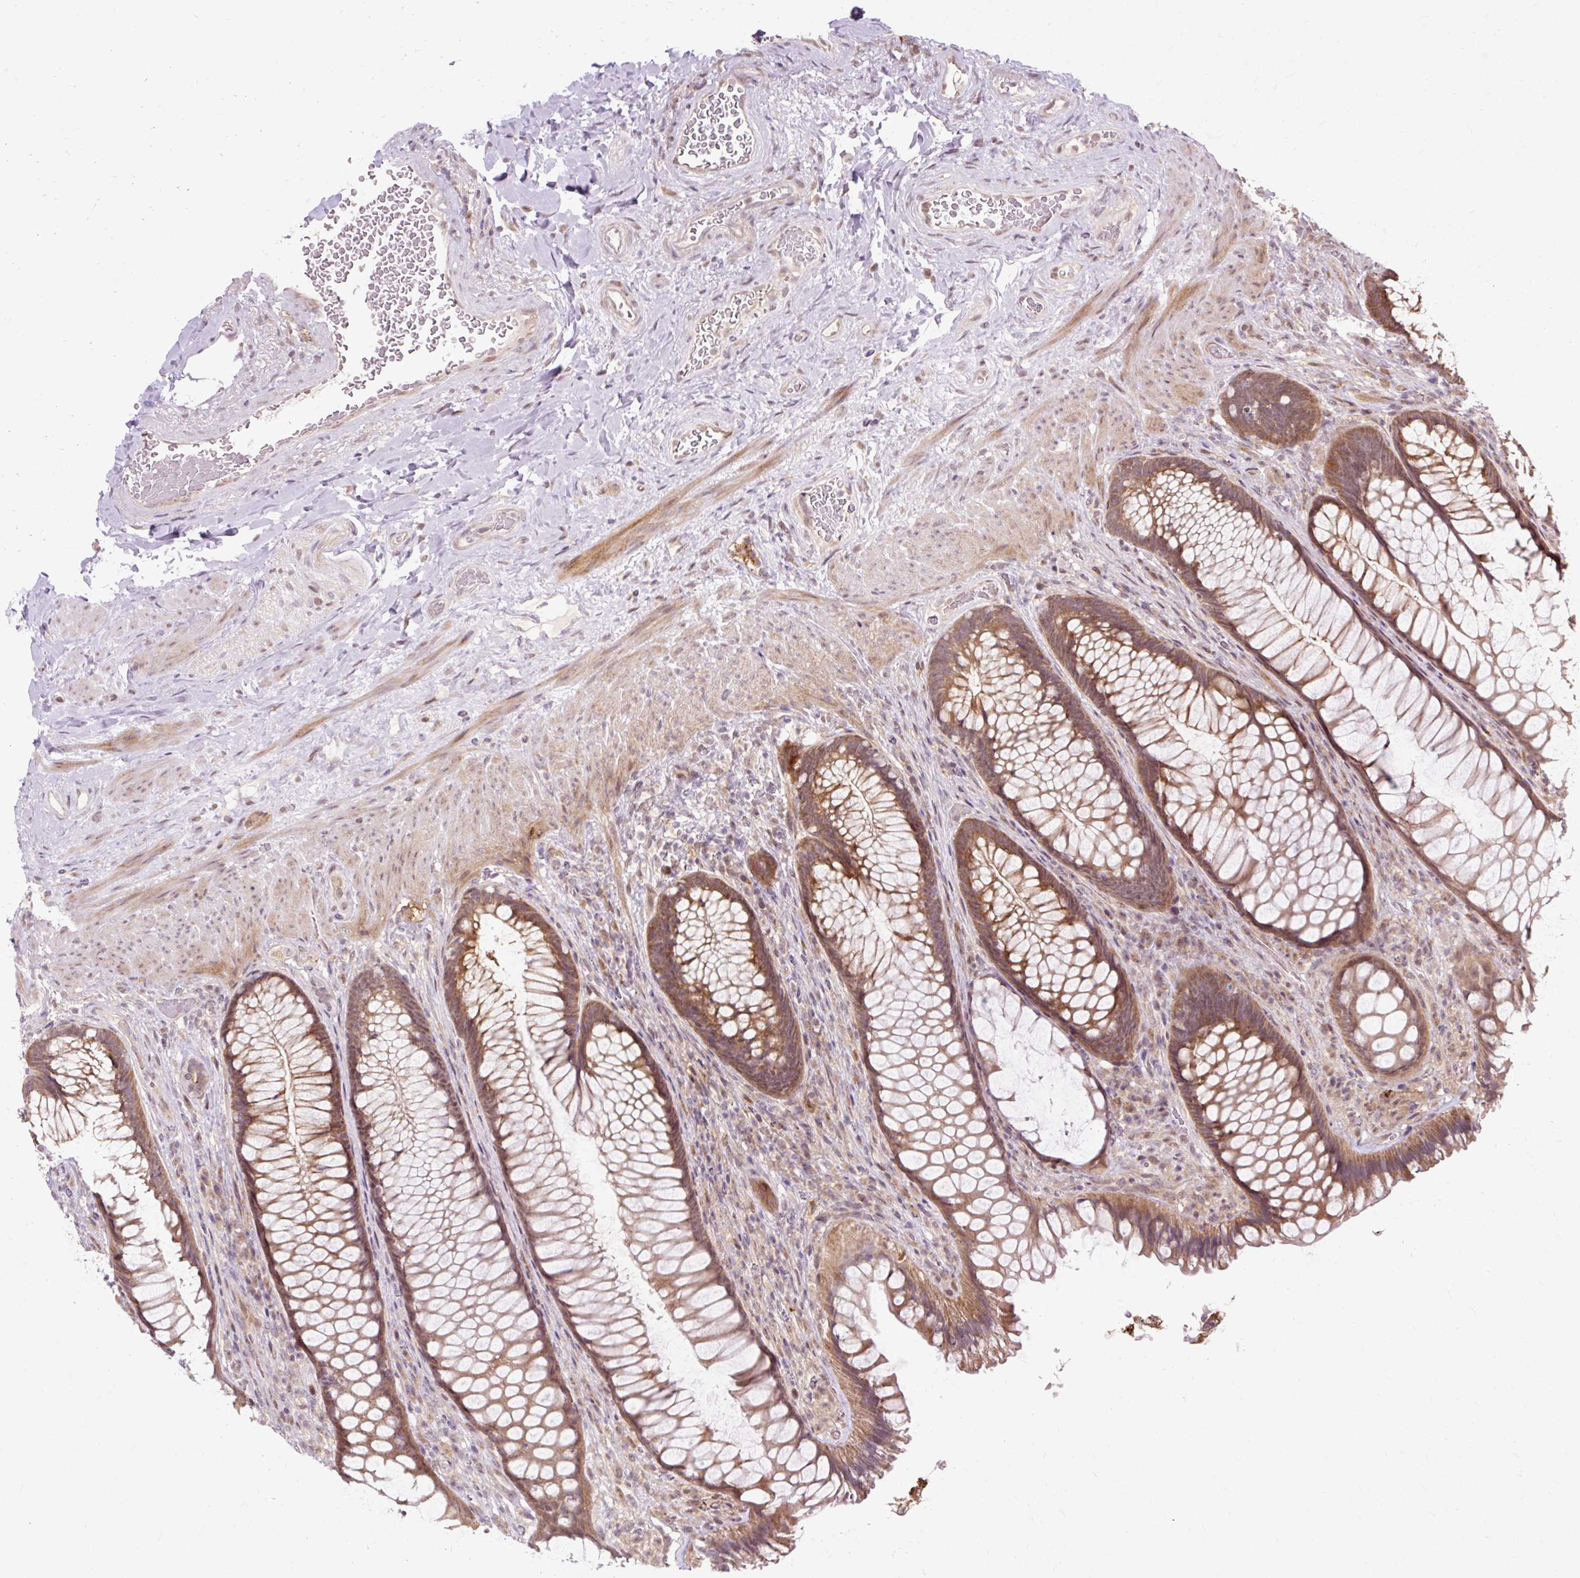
{"staining": {"intensity": "moderate", "quantity": ">75%", "location": "cytoplasmic/membranous"}, "tissue": "rectum", "cell_type": "Glandular cells", "image_type": "normal", "snomed": [{"axis": "morphology", "description": "Normal tissue, NOS"}, {"axis": "topography", "description": "Rectum"}], "caption": "This micrograph shows IHC staining of benign human rectum, with medium moderate cytoplasmic/membranous positivity in approximately >75% of glandular cells.", "gene": "GEMIN2", "patient": {"sex": "male", "age": 53}}